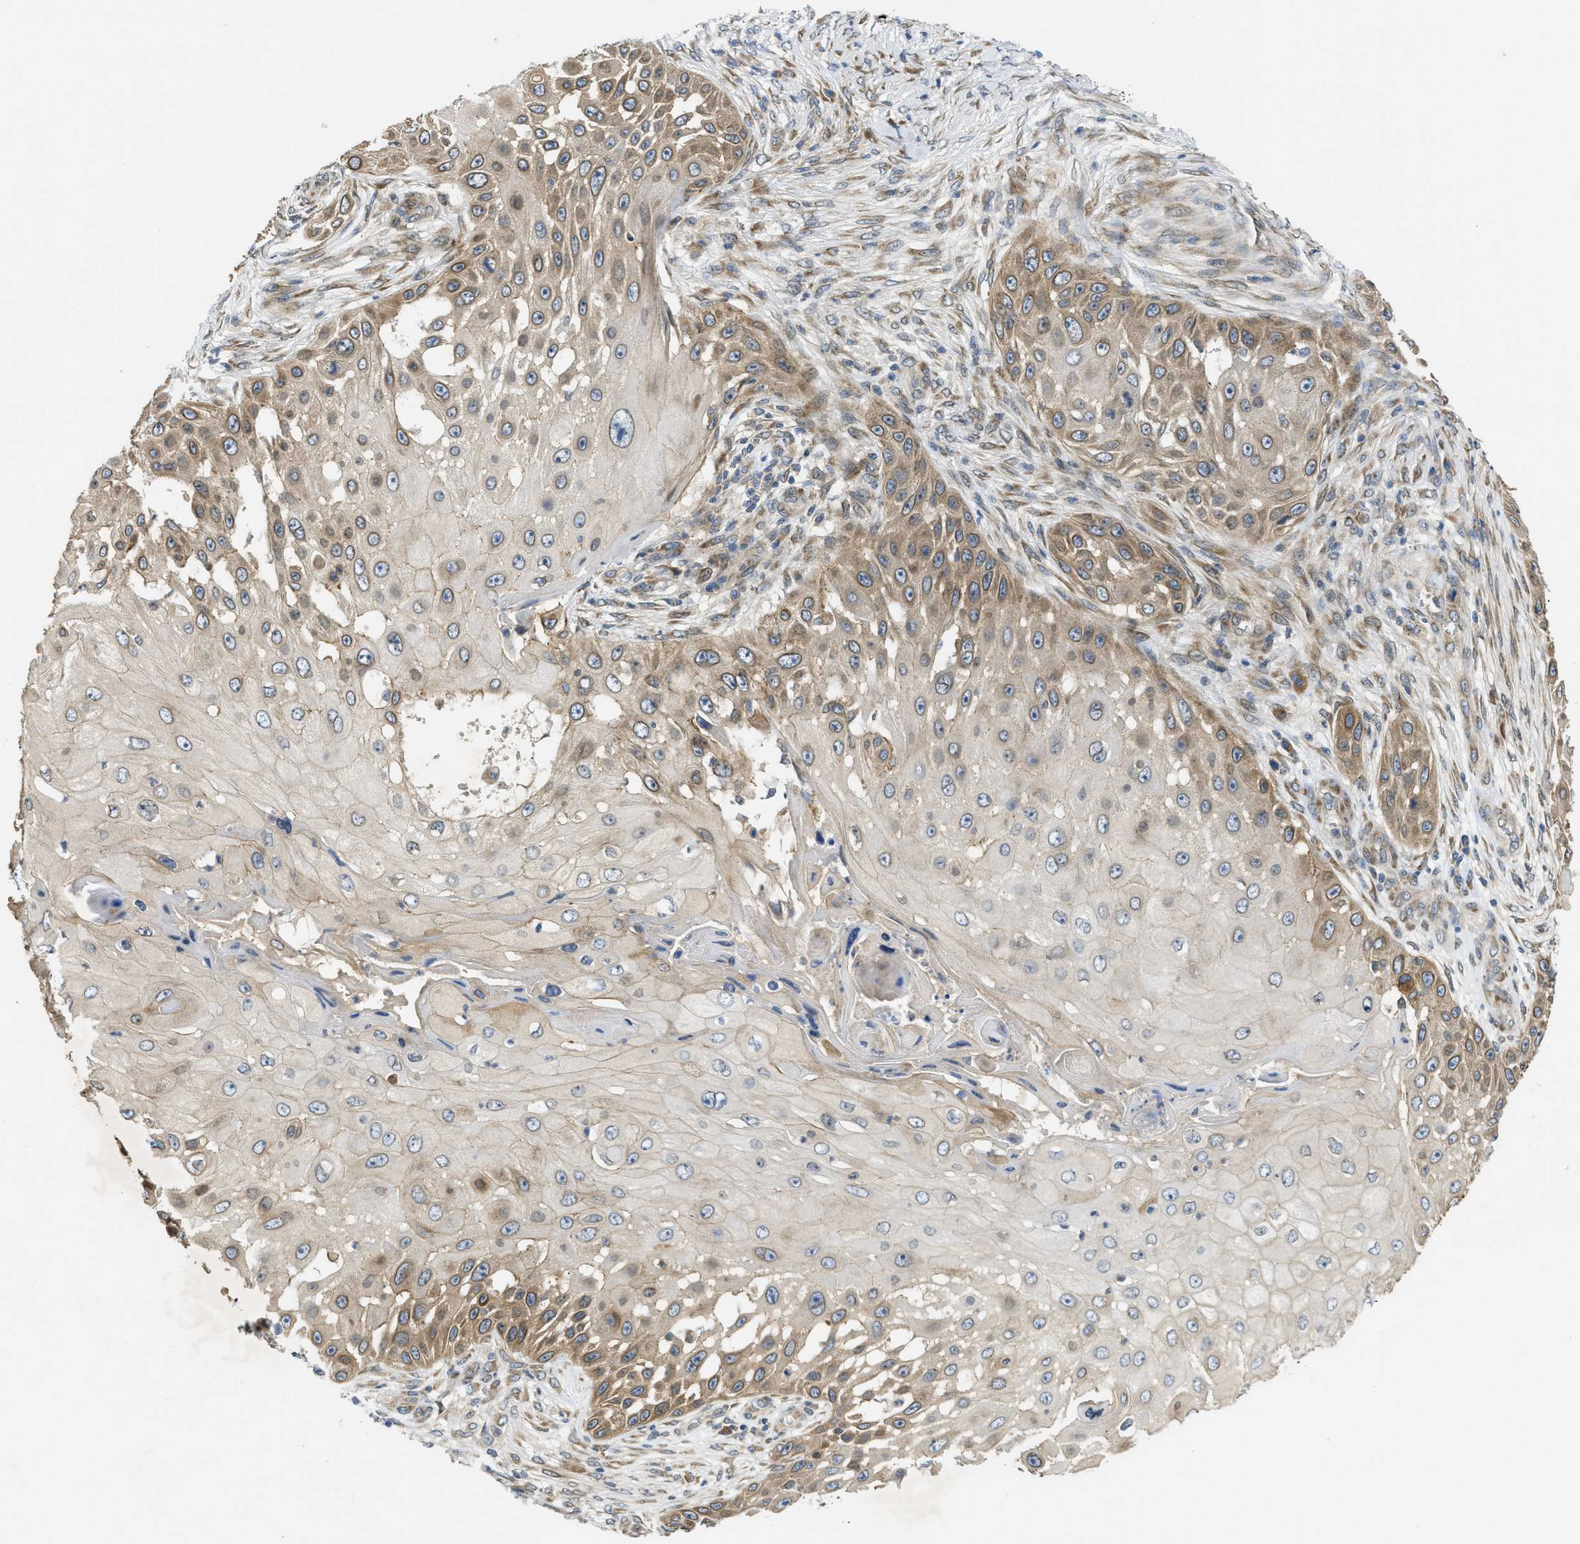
{"staining": {"intensity": "moderate", "quantity": "25%-75%", "location": "cytoplasmic/membranous"}, "tissue": "skin cancer", "cell_type": "Tumor cells", "image_type": "cancer", "snomed": [{"axis": "morphology", "description": "Squamous cell carcinoma, NOS"}, {"axis": "topography", "description": "Skin"}], "caption": "Squamous cell carcinoma (skin) stained with a protein marker displays moderate staining in tumor cells.", "gene": "EIF2AK3", "patient": {"sex": "female", "age": 44}}